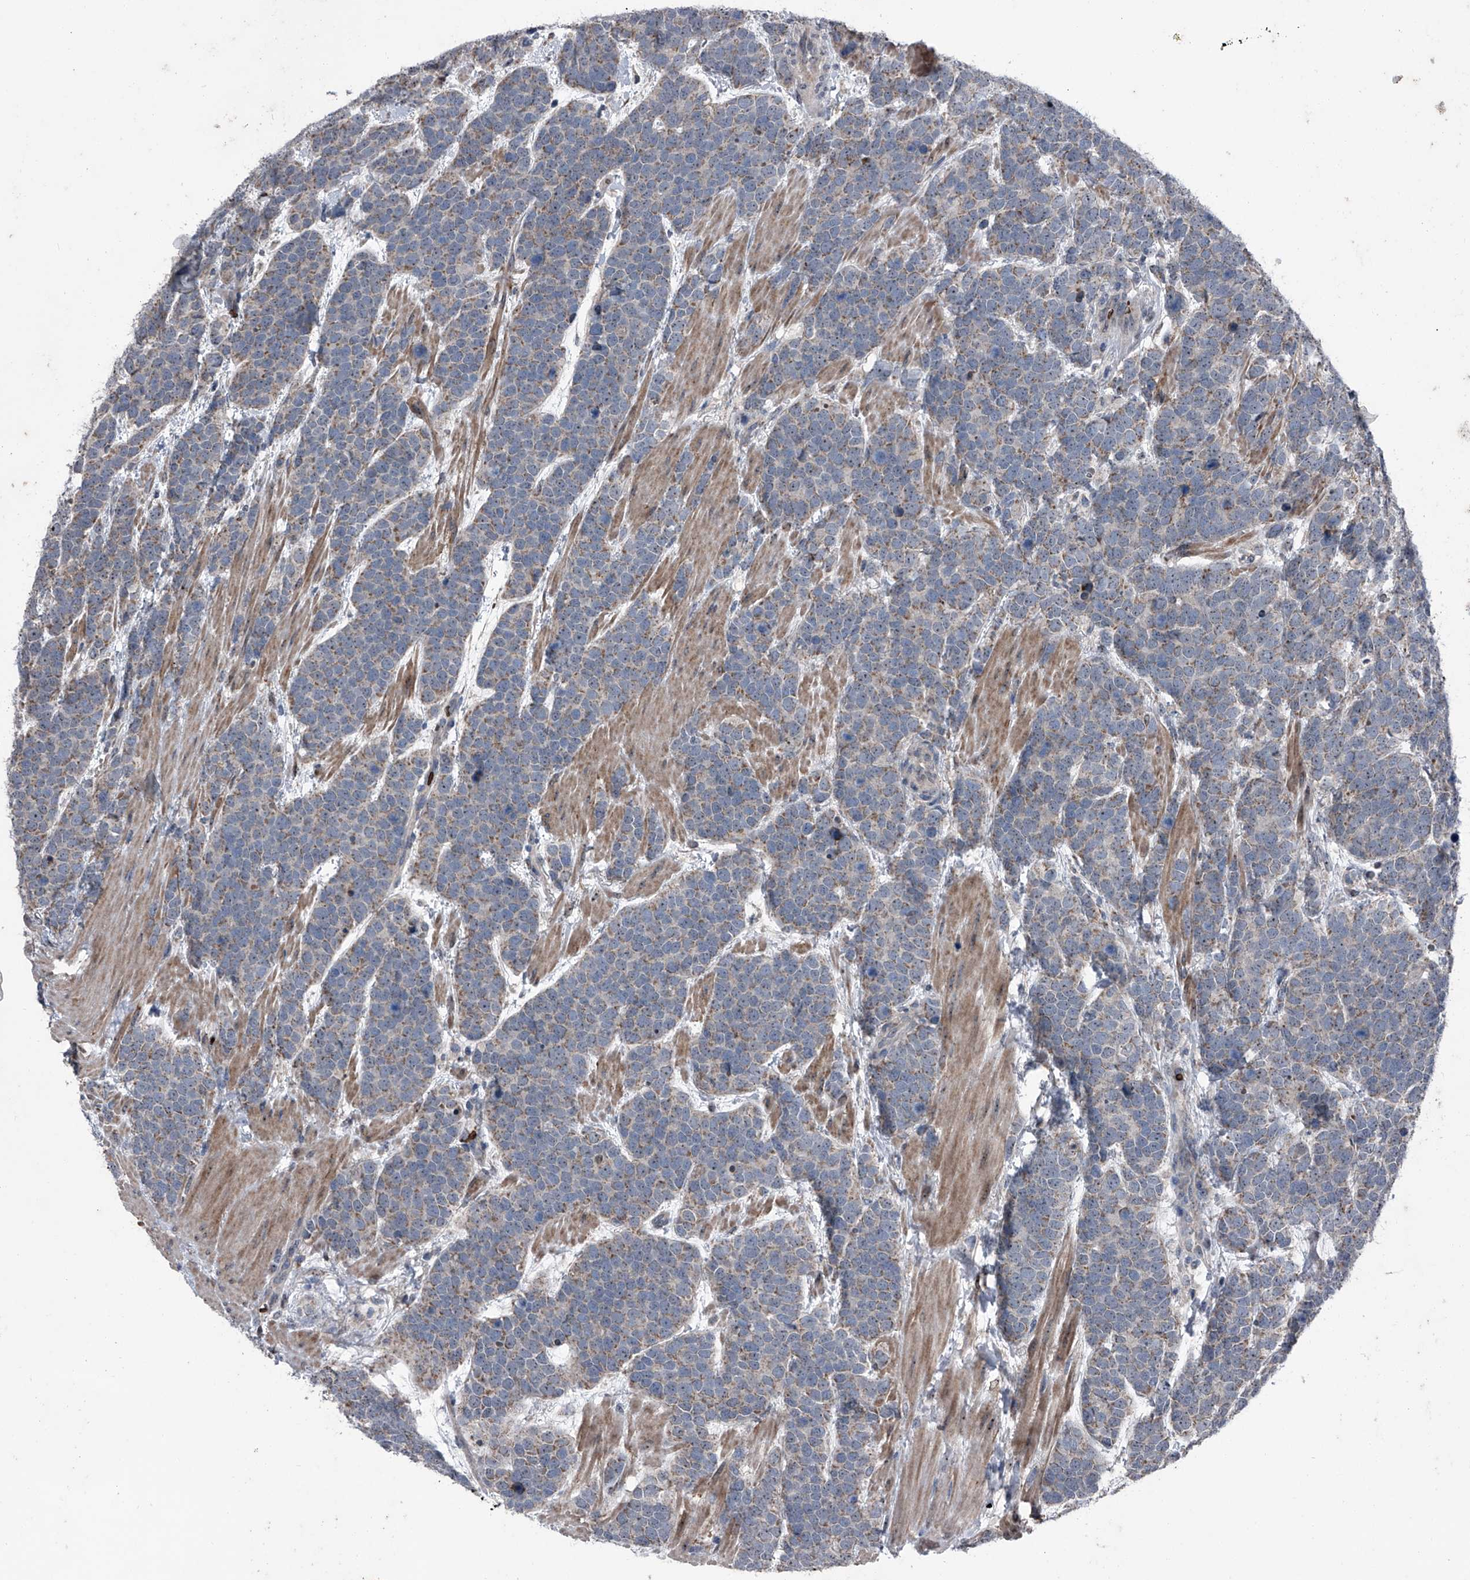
{"staining": {"intensity": "weak", "quantity": "25%-75%", "location": "cytoplasmic/membranous"}, "tissue": "urothelial cancer", "cell_type": "Tumor cells", "image_type": "cancer", "snomed": [{"axis": "morphology", "description": "Urothelial carcinoma, High grade"}, {"axis": "topography", "description": "Urinary bladder"}], "caption": "High-grade urothelial carcinoma stained with a protein marker reveals weak staining in tumor cells.", "gene": "CEP85L", "patient": {"sex": "female", "age": 82}}